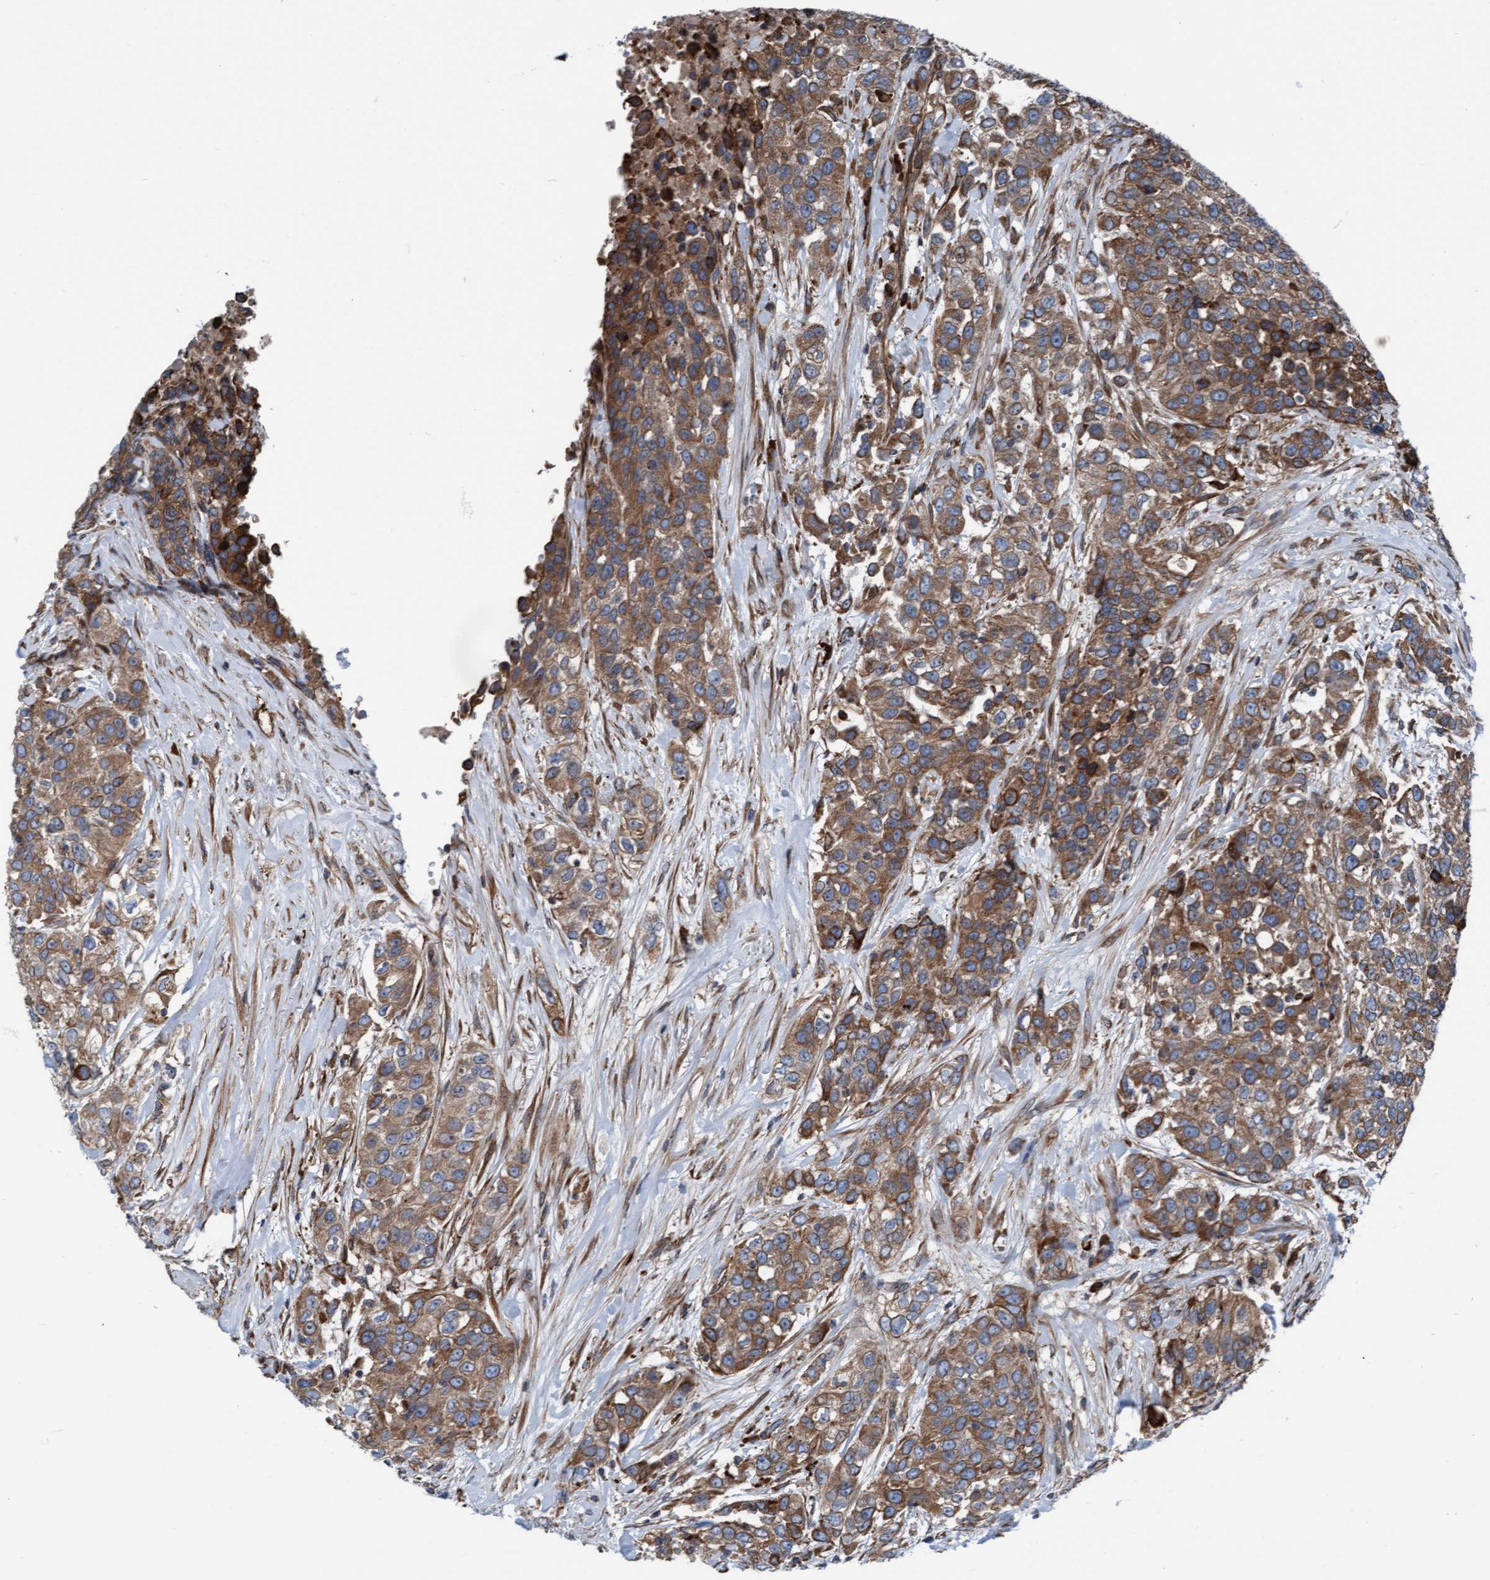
{"staining": {"intensity": "moderate", "quantity": ">75%", "location": "cytoplasmic/membranous"}, "tissue": "urothelial cancer", "cell_type": "Tumor cells", "image_type": "cancer", "snomed": [{"axis": "morphology", "description": "Urothelial carcinoma, High grade"}, {"axis": "topography", "description": "Urinary bladder"}], "caption": "Urothelial cancer stained with DAB immunohistochemistry displays medium levels of moderate cytoplasmic/membranous expression in about >75% of tumor cells.", "gene": "RAP1GAP2", "patient": {"sex": "female", "age": 80}}